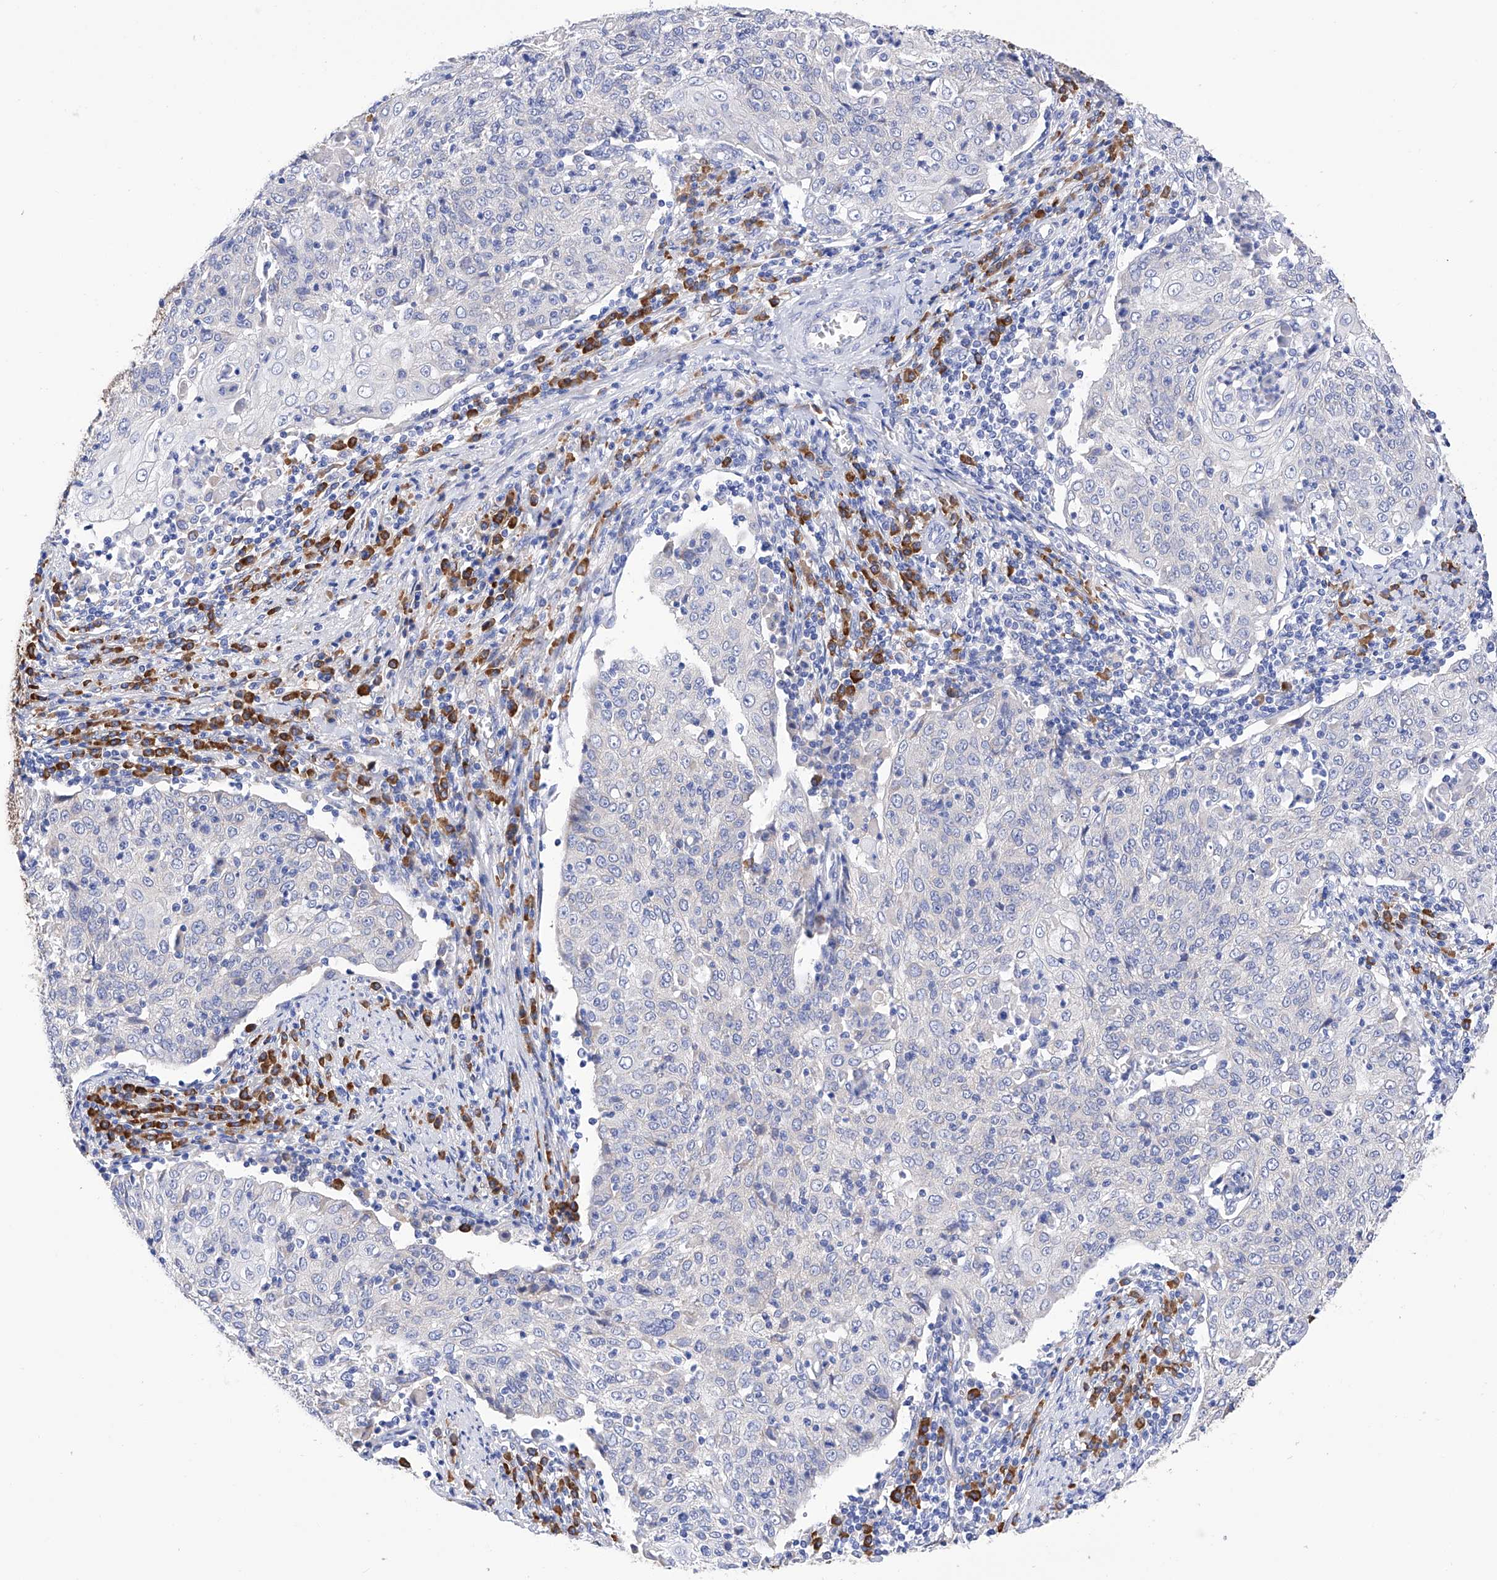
{"staining": {"intensity": "negative", "quantity": "none", "location": "none"}, "tissue": "cervical cancer", "cell_type": "Tumor cells", "image_type": "cancer", "snomed": [{"axis": "morphology", "description": "Squamous cell carcinoma, NOS"}, {"axis": "topography", "description": "Cervix"}], "caption": "This is an immunohistochemistry photomicrograph of human cervical cancer (squamous cell carcinoma). There is no positivity in tumor cells.", "gene": "PDIA5", "patient": {"sex": "female", "age": 48}}